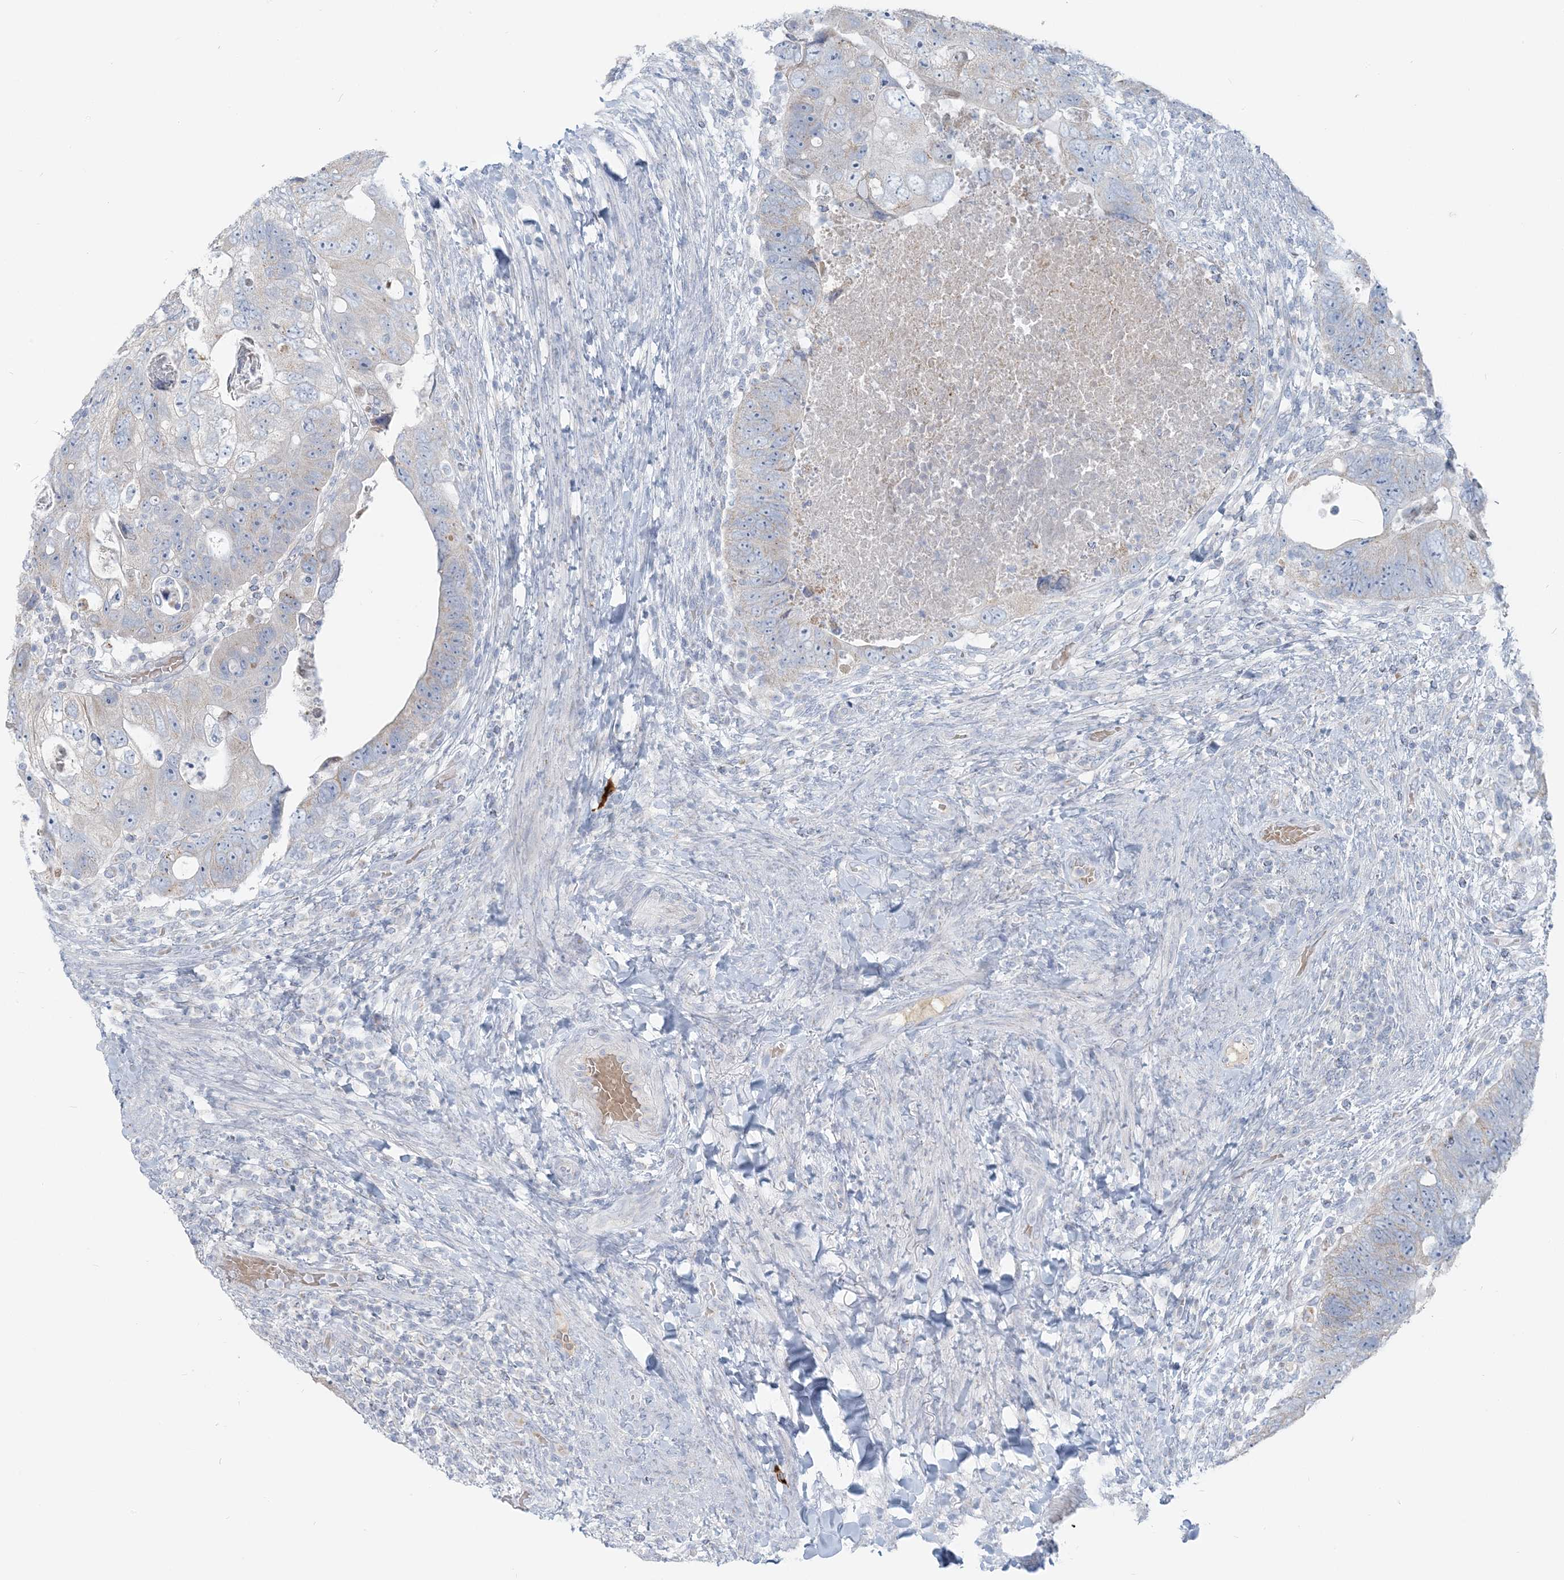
{"staining": {"intensity": "negative", "quantity": "none", "location": "none"}, "tissue": "colorectal cancer", "cell_type": "Tumor cells", "image_type": "cancer", "snomed": [{"axis": "morphology", "description": "Adenocarcinoma, NOS"}, {"axis": "topography", "description": "Rectum"}], "caption": "Immunohistochemistry (IHC) photomicrograph of neoplastic tissue: adenocarcinoma (colorectal) stained with DAB demonstrates no significant protein staining in tumor cells. (Brightfield microscopy of DAB (3,3'-diaminobenzidine) immunohistochemistry (IHC) at high magnification).", "gene": "SCML1", "patient": {"sex": "male", "age": 59}}